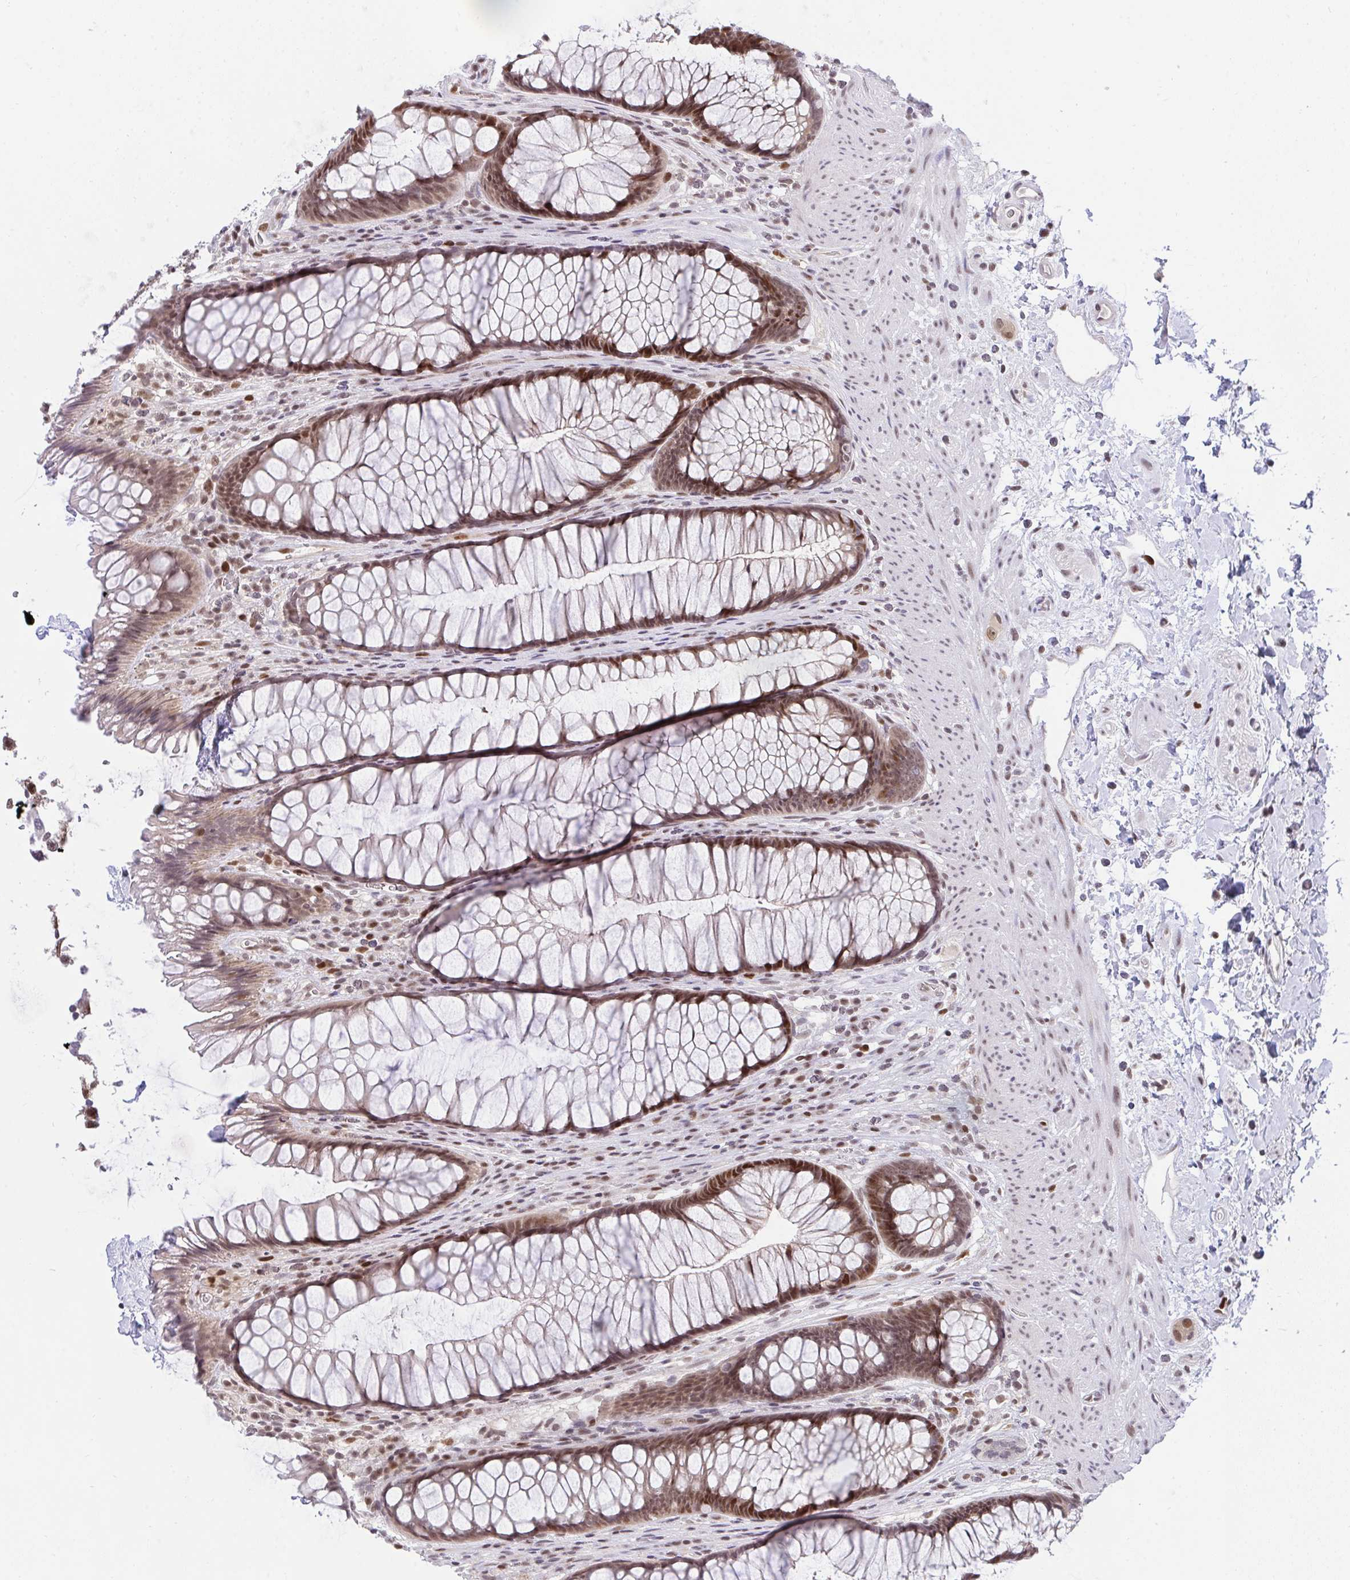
{"staining": {"intensity": "moderate", "quantity": "25%-75%", "location": "nuclear"}, "tissue": "rectum", "cell_type": "Glandular cells", "image_type": "normal", "snomed": [{"axis": "morphology", "description": "Normal tissue, NOS"}, {"axis": "topography", "description": "Rectum"}], "caption": "This micrograph exhibits benign rectum stained with IHC to label a protein in brown. The nuclear of glandular cells show moderate positivity for the protein. Nuclei are counter-stained blue.", "gene": "RFC4", "patient": {"sex": "male", "age": 53}}